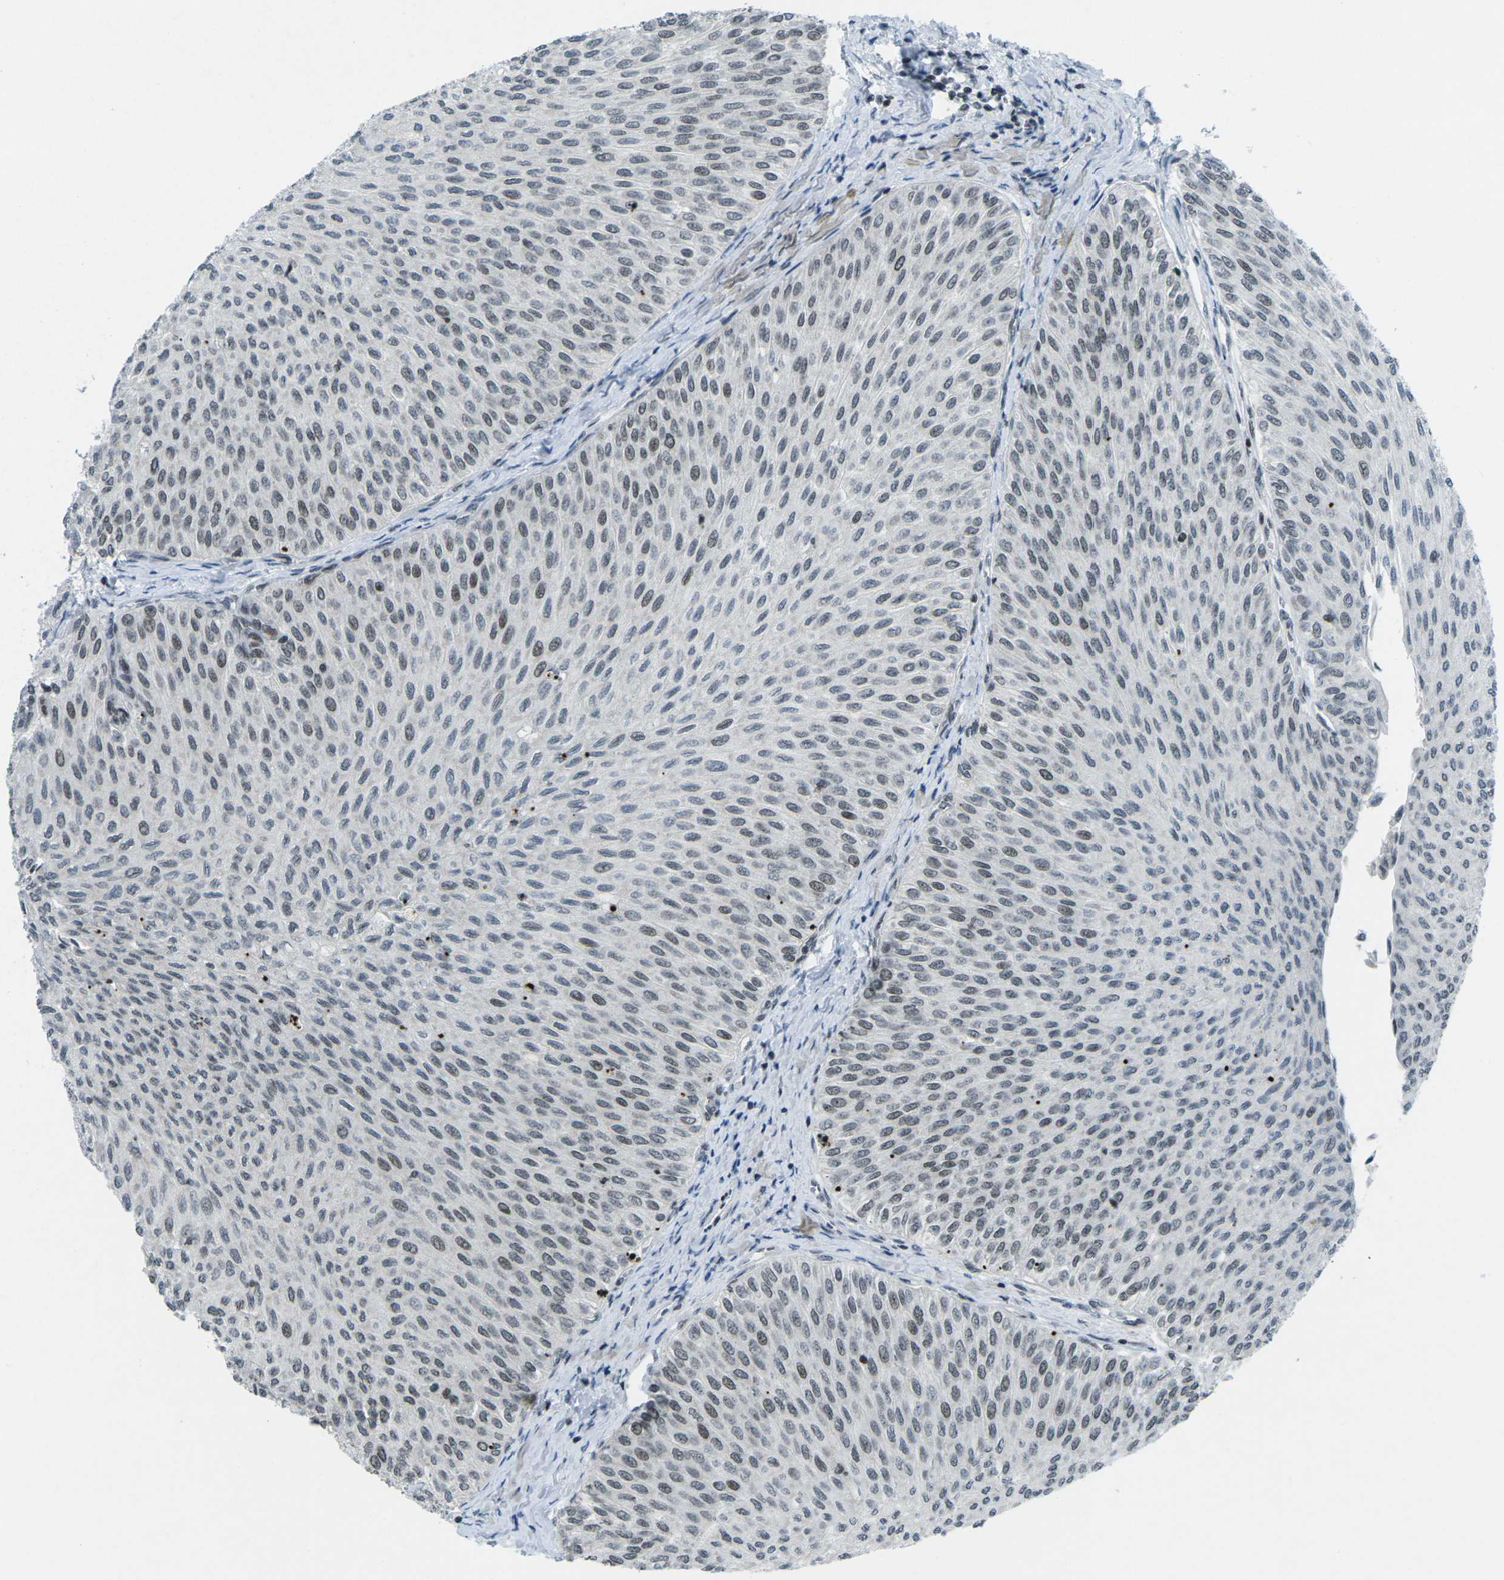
{"staining": {"intensity": "weak", "quantity": ">75%", "location": "nuclear"}, "tissue": "urothelial cancer", "cell_type": "Tumor cells", "image_type": "cancer", "snomed": [{"axis": "morphology", "description": "Urothelial carcinoma, Low grade"}, {"axis": "topography", "description": "Urinary bladder"}], "caption": "A brown stain highlights weak nuclear staining of a protein in human urothelial cancer tumor cells.", "gene": "EME1", "patient": {"sex": "male", "age": 78}}